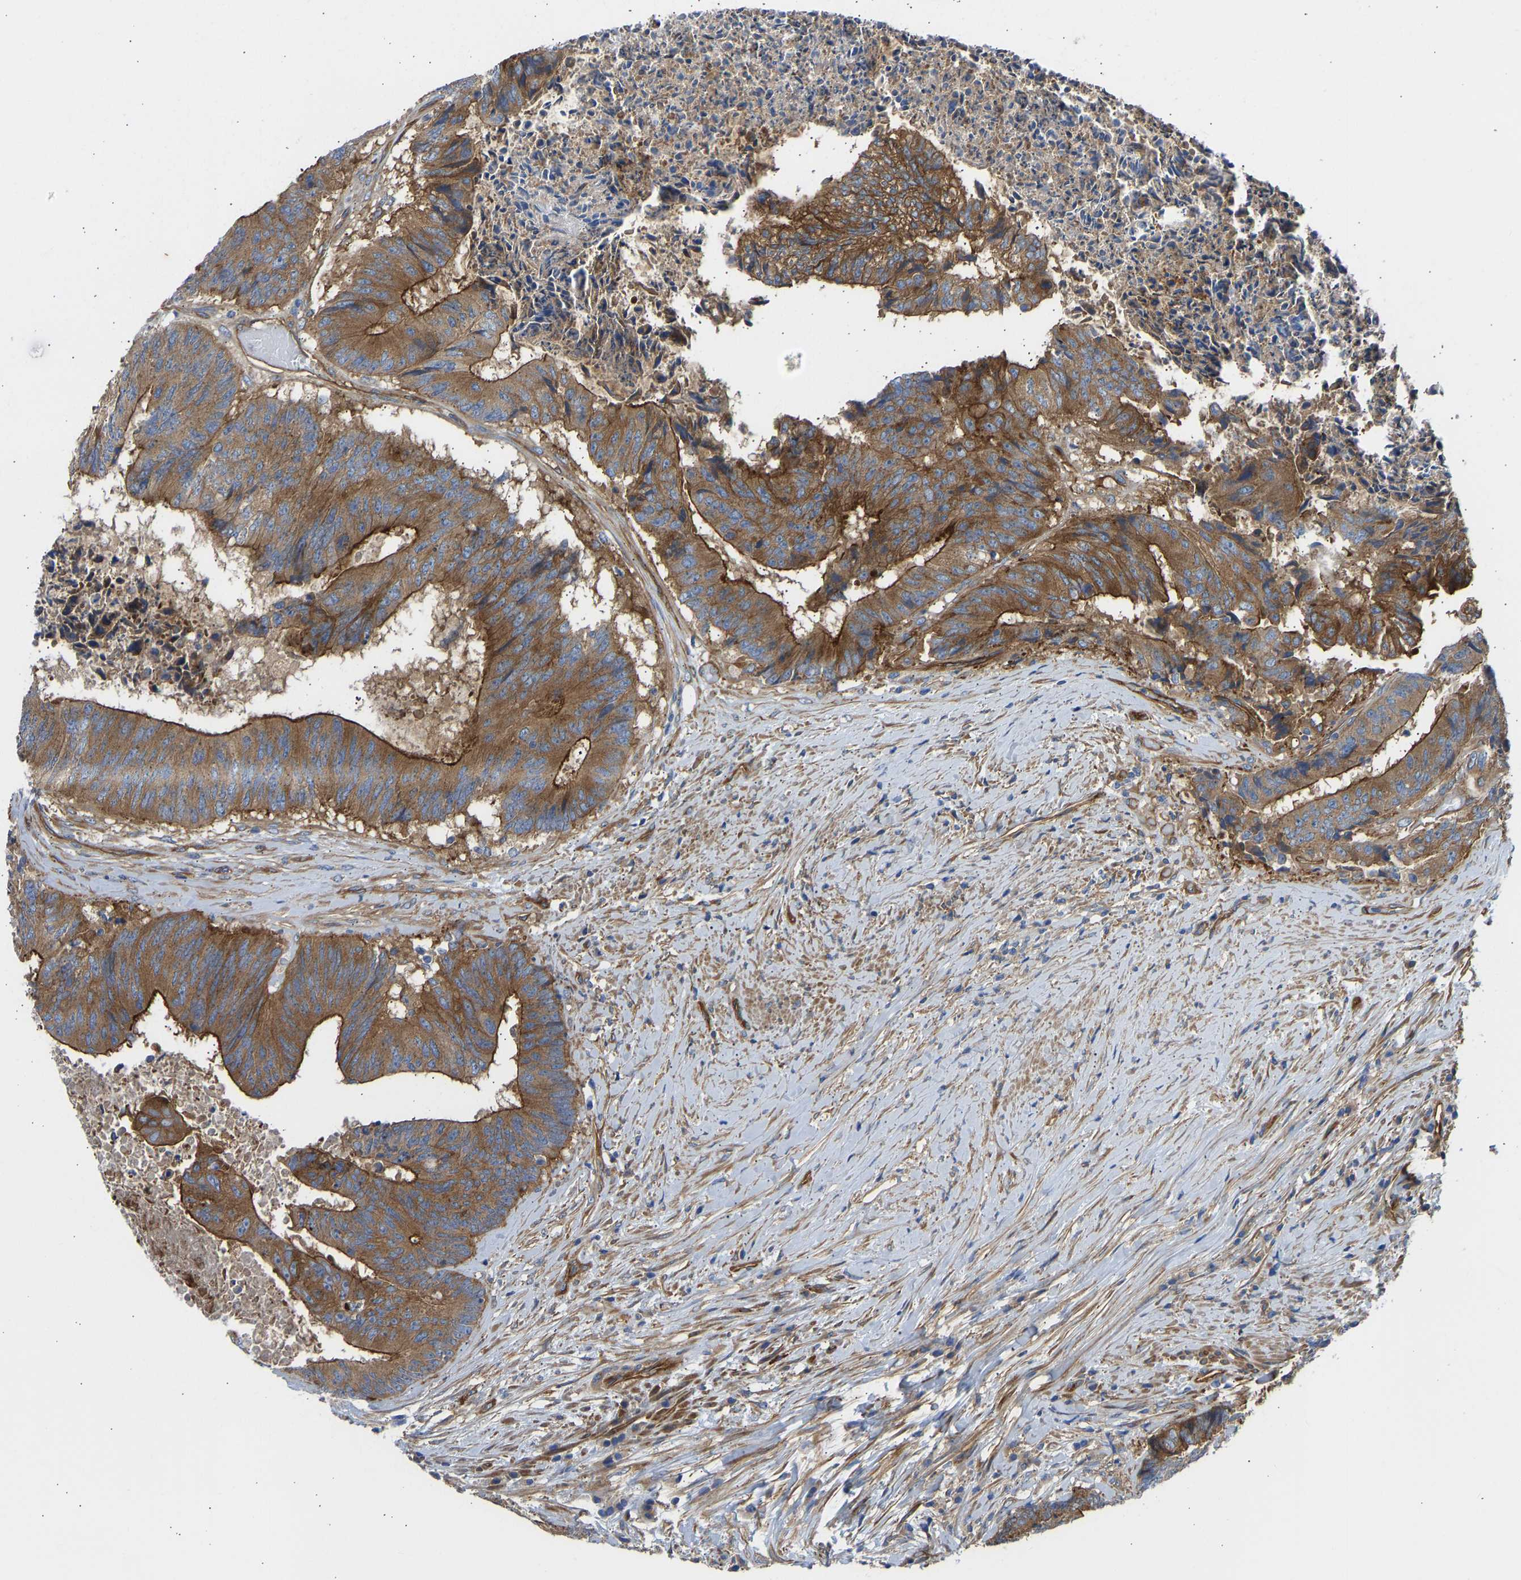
{"staining": {"intensity": "strong", "quantity": ">75%", "location": "cytoplasmic/membranous"}, "tissue": "colorectal cancer", "cell_type": "Tumor cells", "image_type": "cancer", "snomed": [{"axis": "morphology", "description": "Adenocarcinoma, NOS"}, {"axis": "topography", "description": "Rectum"}], "caption": "Protein staining of colorectal cancer tissue demonstrates strong cytoplasmic/membranous staining in approximately >75% of tumor cells.", "gene": "MYO1C", "patient": {"sex": "male", "age": 72}}